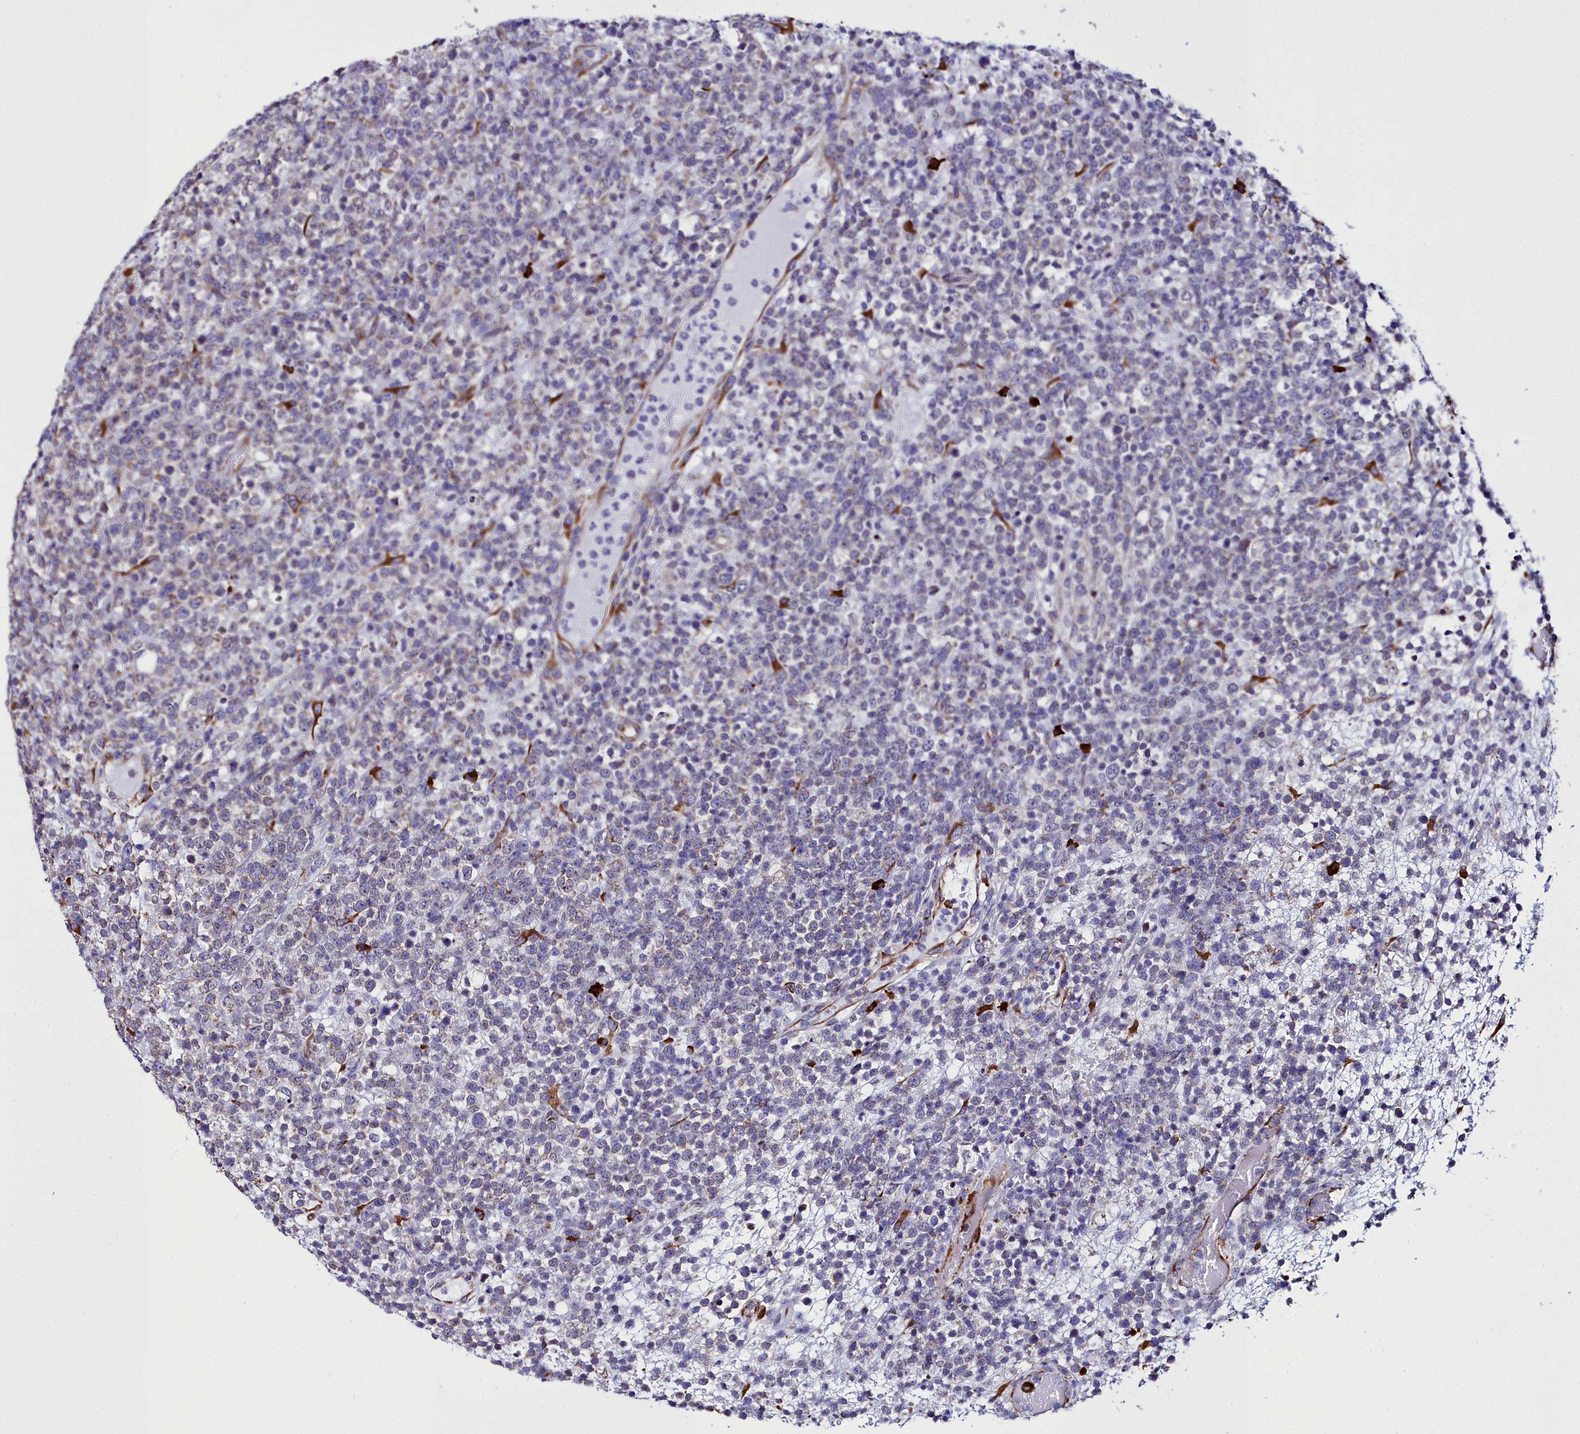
{"staining": {"intensity": "weak", "quantity": "<25%", "location": "cytoplasmic/membranous"}, "tissue": "lymphoma", "cell_type": "Tumor cells", "image_type": "cancer", "snomed": [{"axis": "morphology", "description": "Malignant lymphoma, non-Hodgkin's type, High grade"}, {"axis": "topography", "description": "Colon"}], "caption": "IHC micrograph of malignant lymphoma, non-Hodgkin's type (high-grade) stained for a protein (brown), which shows no expression in tumor cells.", "gene": "TXNDC5", "patient": {"sex": "female", "age": 53}}